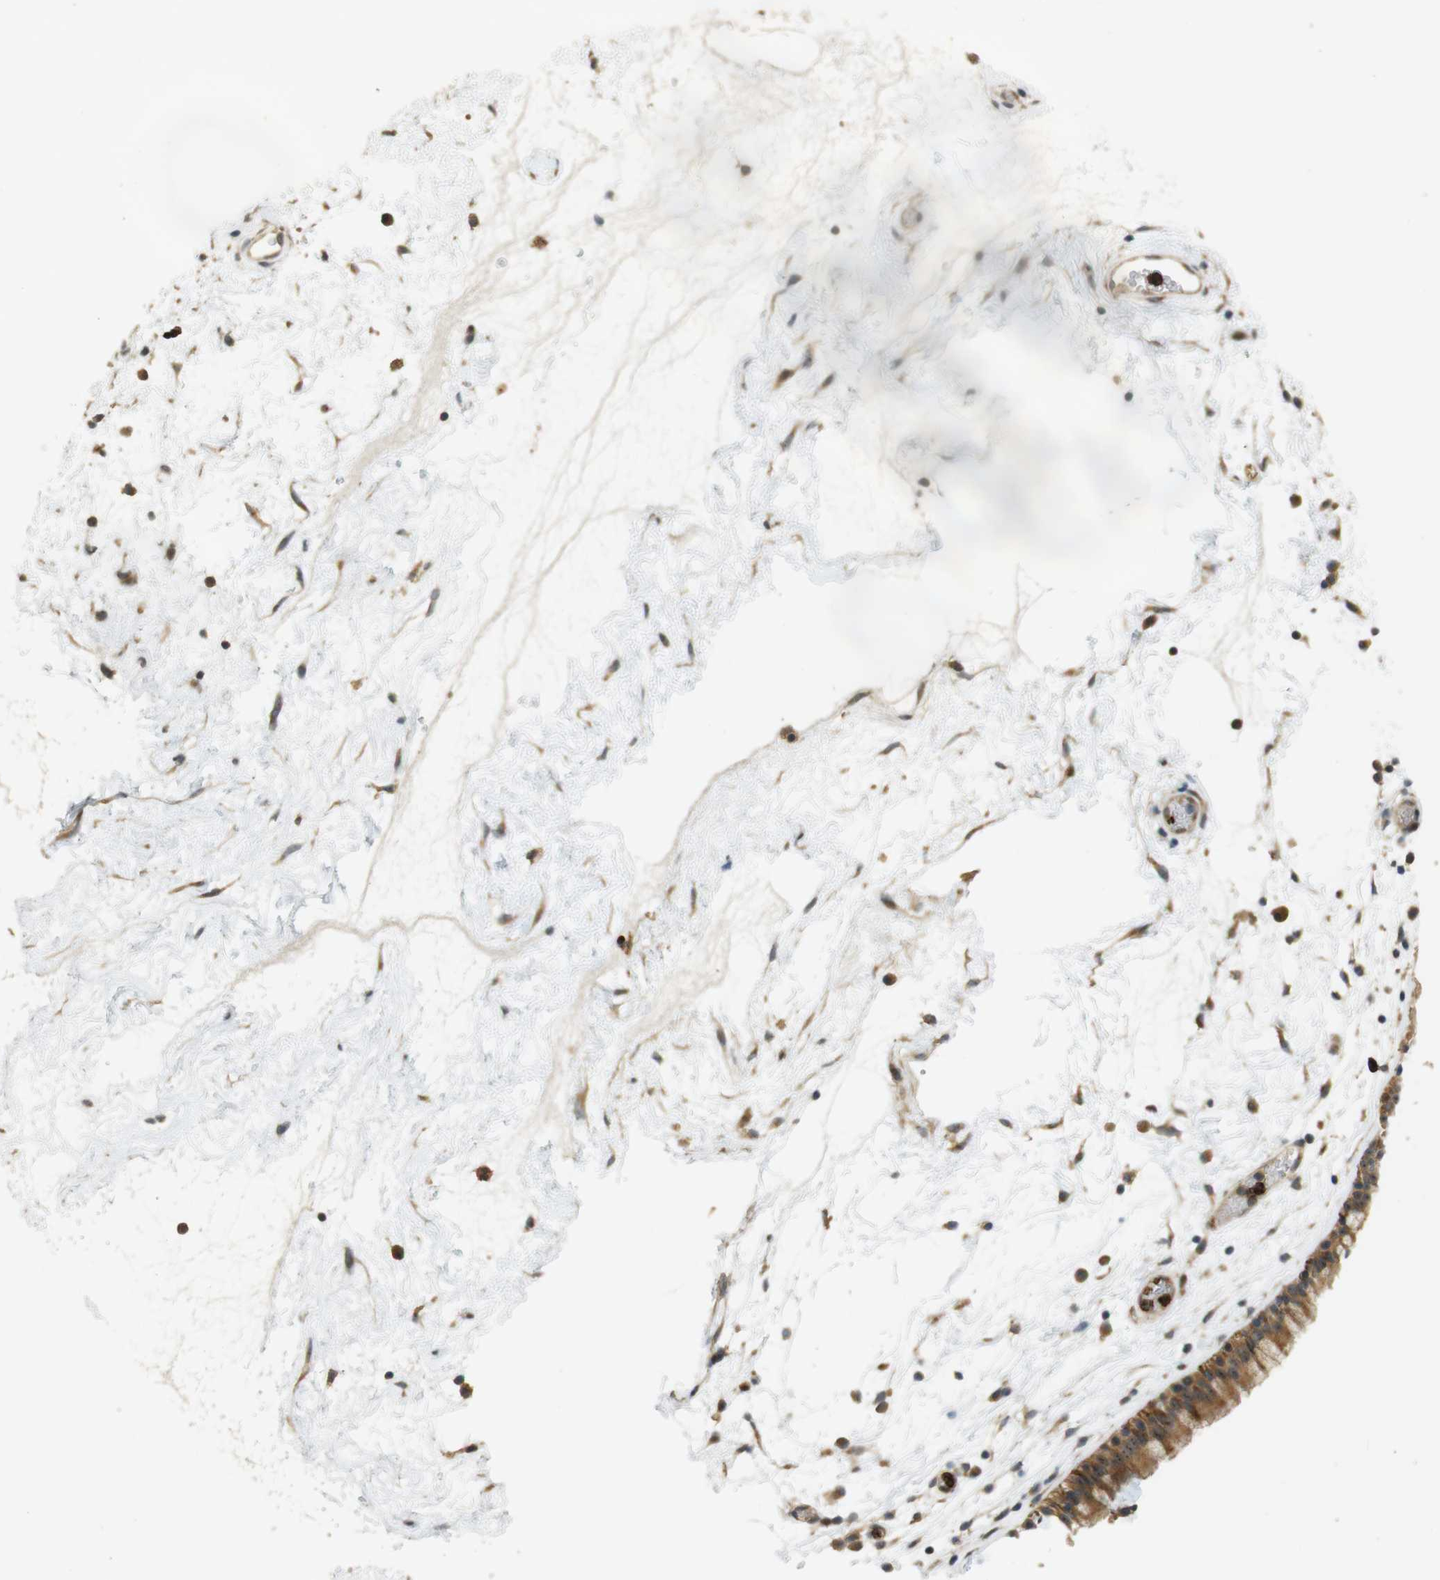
{"staining": {"intensity": "moderate", "quantity": ">75%", "location": "cytoplasmic/membranous"}, "tissue": "nasopharynx", "cell_type": "Respiratory epithelial cells", "image_type": "normal", "snomed": [{"axis": "morphology", "description": "Normal tissue, NOS"}, {"axis": "morphology", "description": "Inflammation, NOS"}, {"axis": "topography", "description": "Nasopharynx"}], "caption": "IHC of unremarkable human nasopharynx displays medium levels of moderate cytoplasmic/membranous expression in approximately >75% of respiratory epithelial cells.", "gene": "TMX3", "patient": {"sex": "male", "age": 48}}